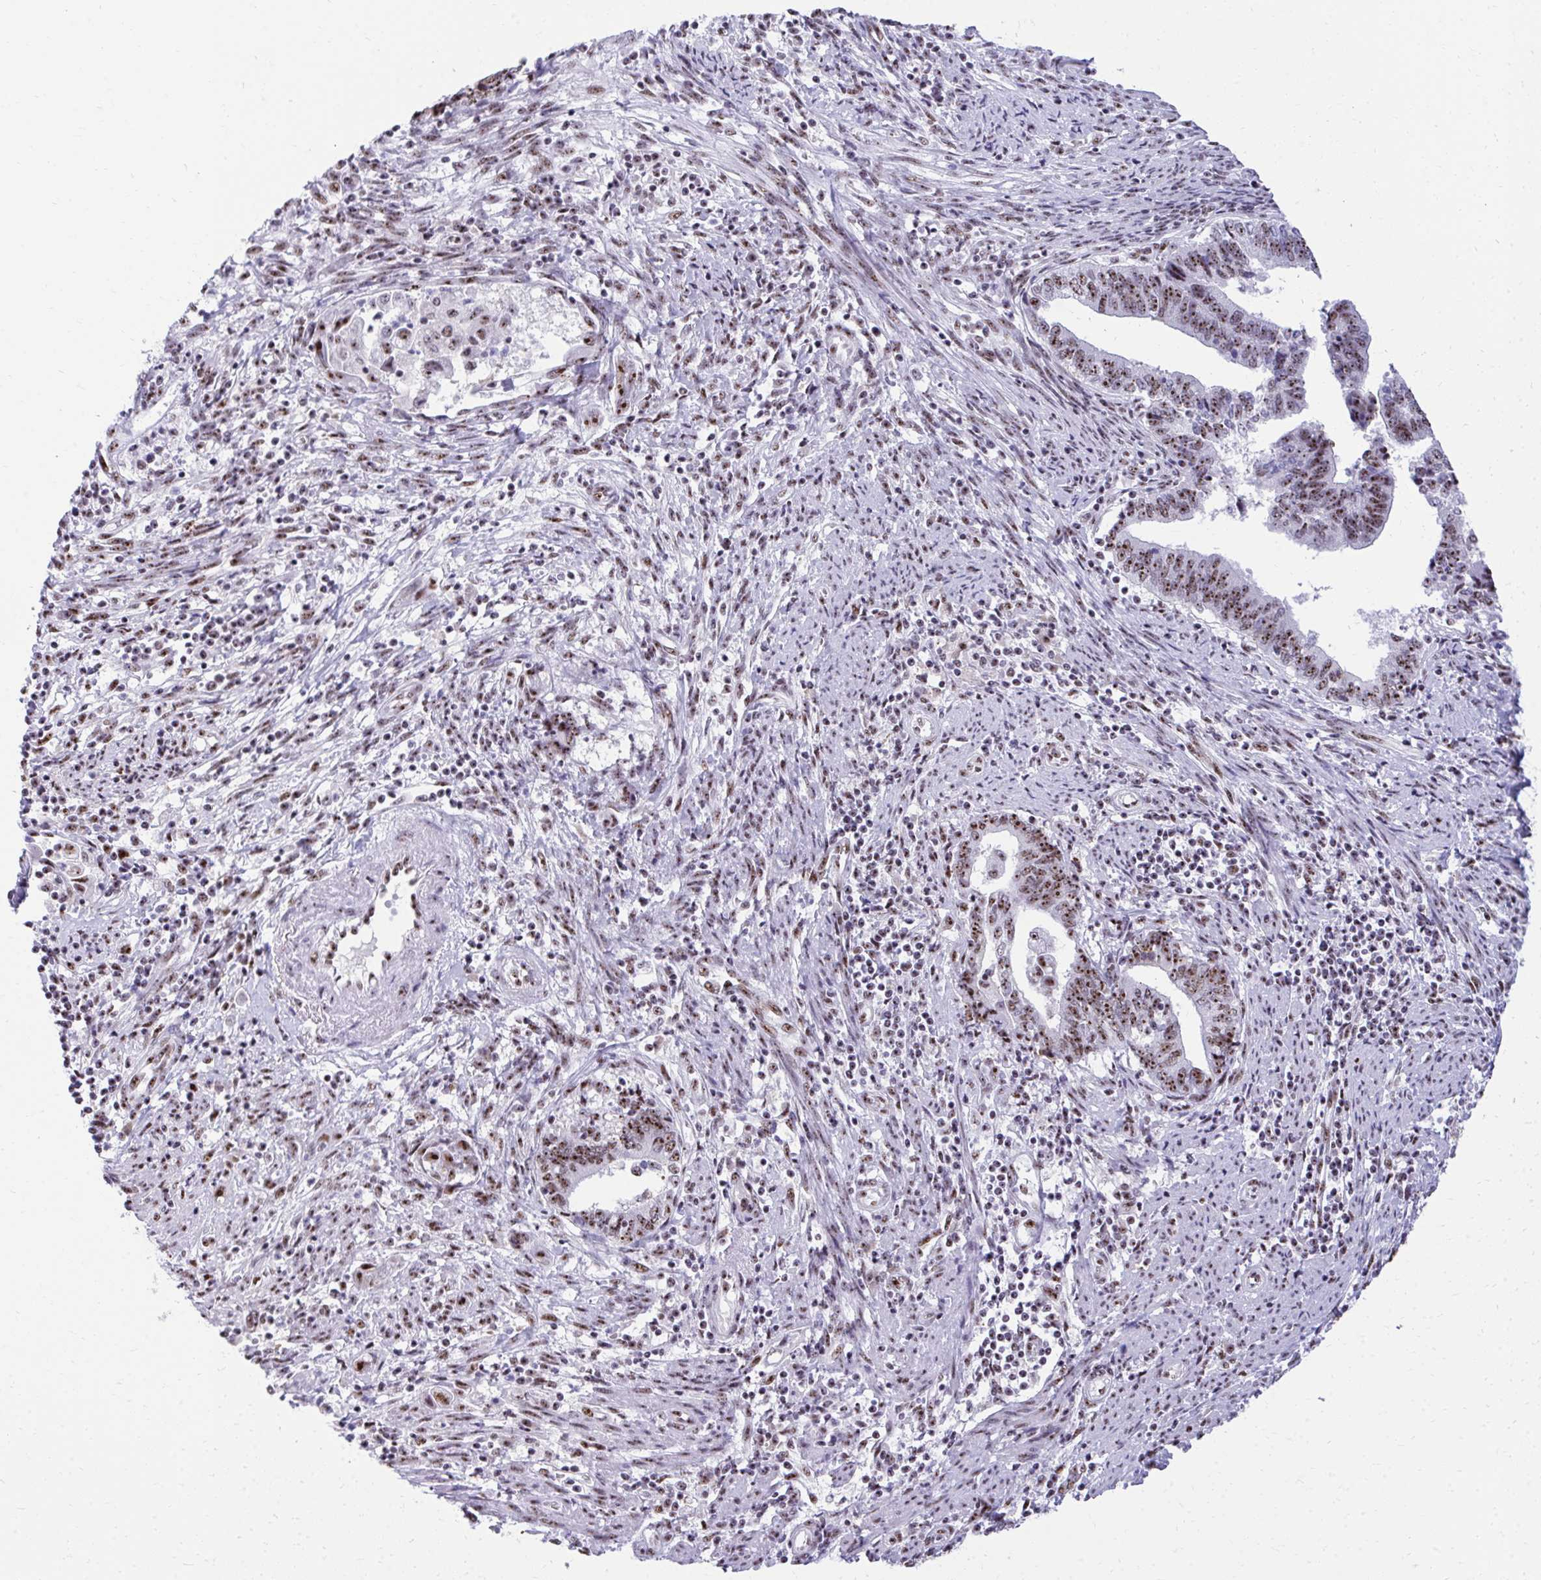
{"staining": {"intensity": "strong", "quantity": ">75%", "location": "nuclear"}, "tissue": "endometrial cancer", "cell_type": "Tumor cells", "image_type": "cancer", "snomed": [{"axis": "morphology", "description": "Adenocarcinoma, NOS"}, {"axis": "topography", "description": "Endometrium"}], "caption": "Immunohistochemical staining of human endometrial cancer (adenocarcinoma) exhibits high levels of strong nuclear staining in about >75% of tumor cells.", "gene": "PELP1", "patient": {"sex": "female", "age": 65}}